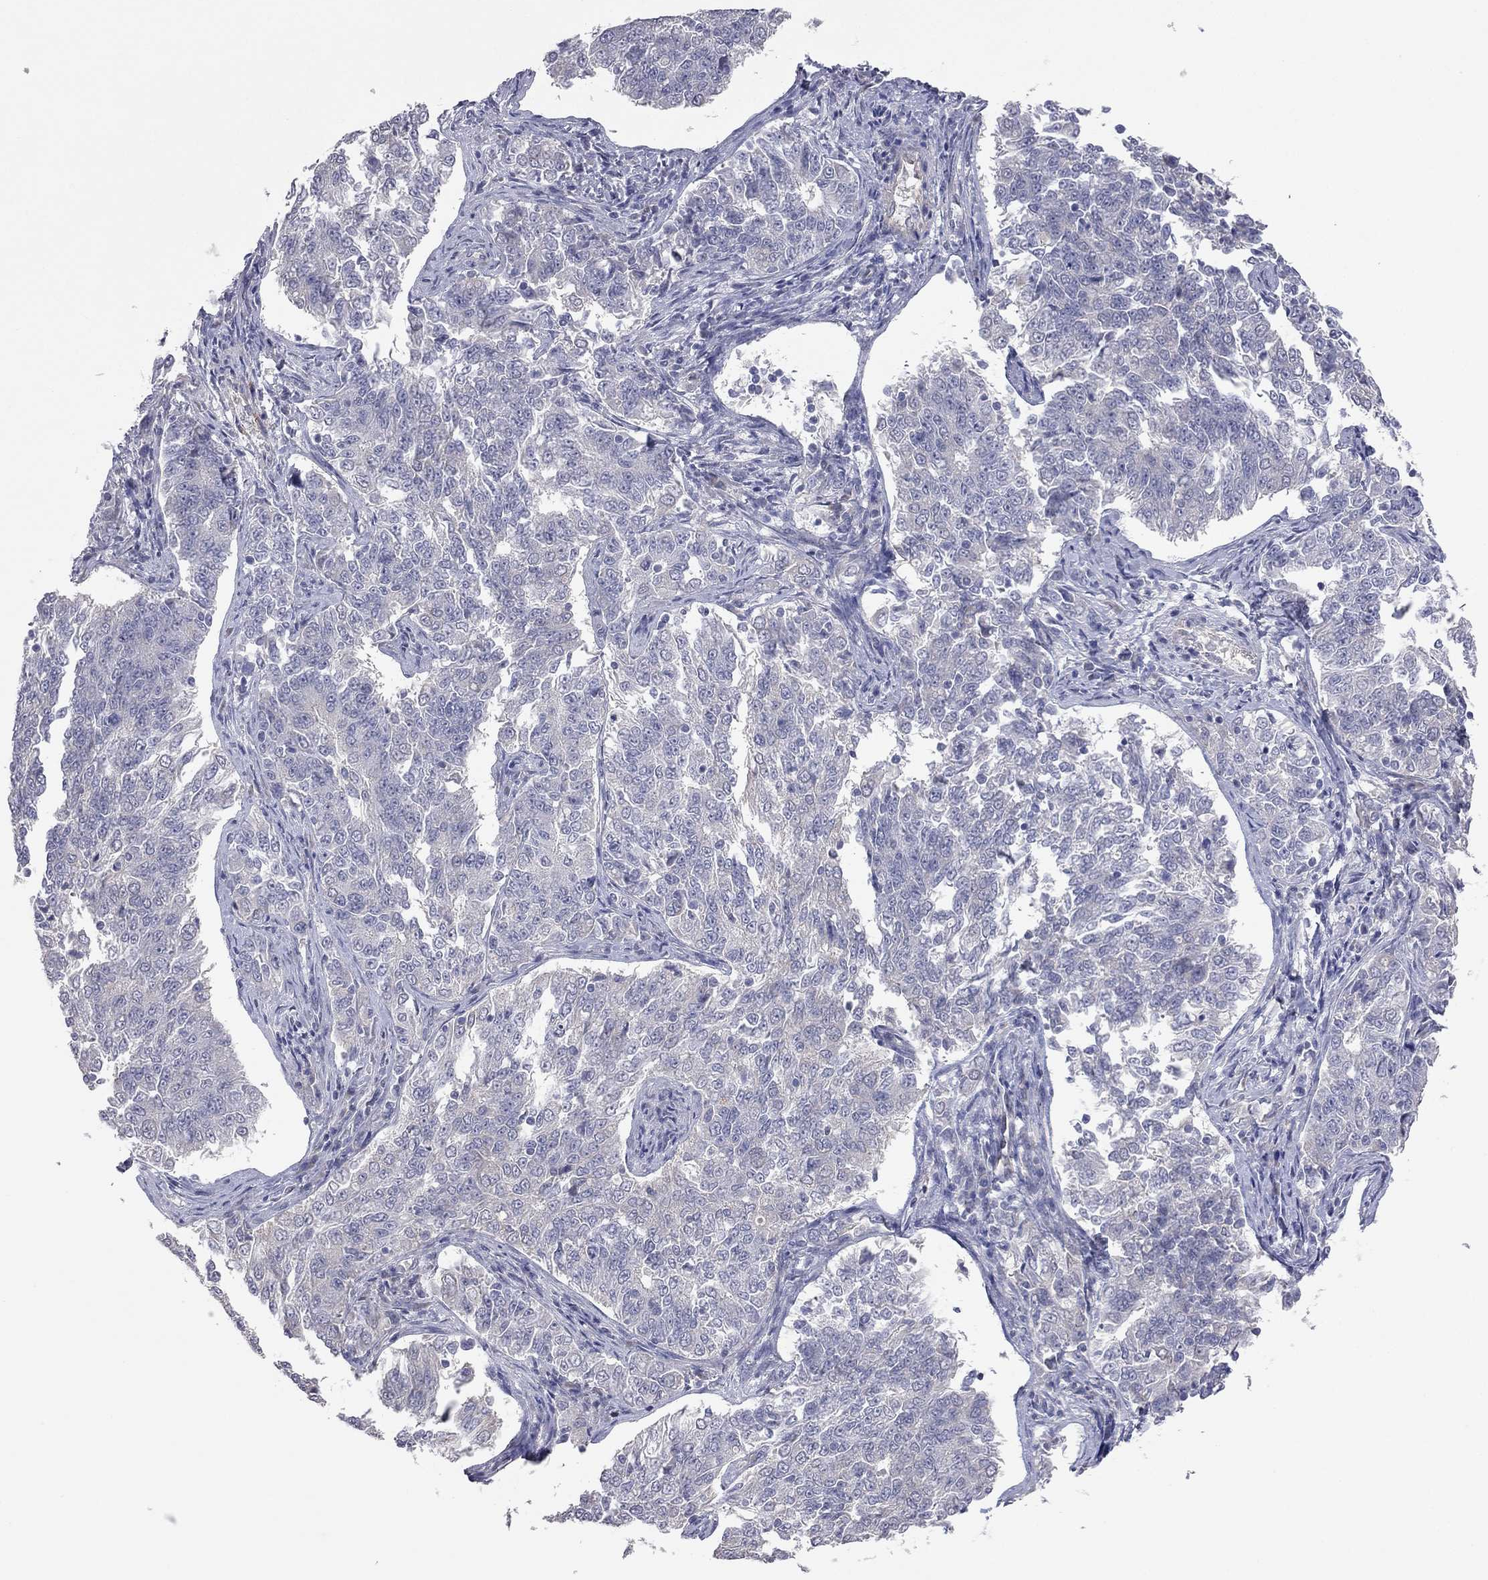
{"staining": {"intensity": "negative", "quantity": "none", "location": "none"}, "tissue": "endometrial cancer", "cell_type": "Tumor cells", "image_type": "cancer", "snomed": [{"axis": "morphology", "description": "Adenocarcinoma, NOS"}, {"axis": "topography", "description": "Endometrium"}], "caption": "DAB (3,3'-diaminobenzidine) immunohistochemical staining of human endometrial adenocarcinoma reveals no significant expression in tumor cells.", "gene": "KCNB1", "patient": {"sex": "female", "age": 43}}